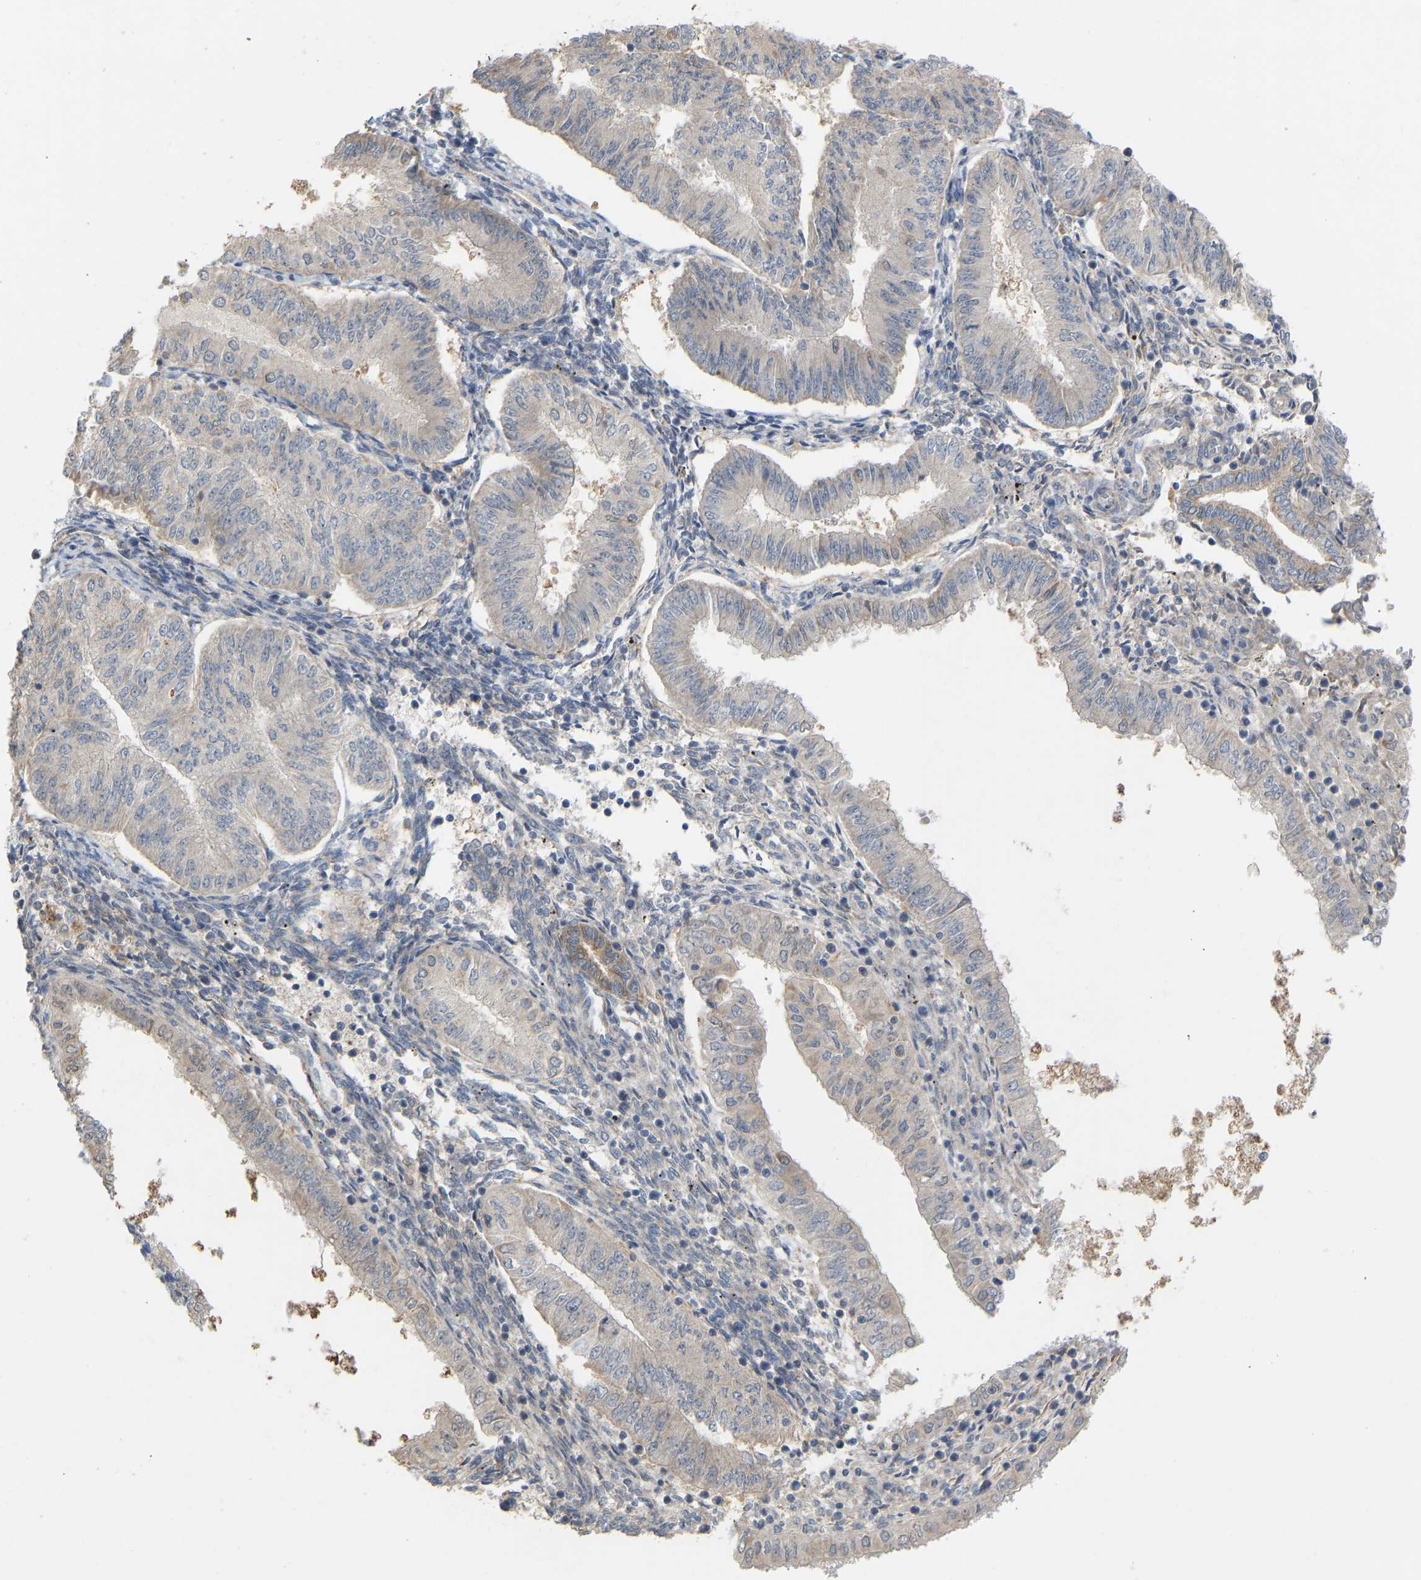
{"staining": {"intensity": "negative", "quantity": "none", "location": "none"}, "tissue": "endometrial cancer", "cell_type": "Tumor cells", "image_type": "cancer", "snomed": [{"axis": "morphology", "description": "Normal tissue, NOS"}, {"axis": "morphology", "description": "Adenocarcinoma, NOS"}, {"axis": "topography", "description": "Endometrium"}], "caption": "Micrograph shows no protein staining in tumor cells of endometrial cancer tissue. (IHC, brightfield microscopy, high magnification).", "gene": "HACD2", "patient": {"sex": "female", "age": 53}}